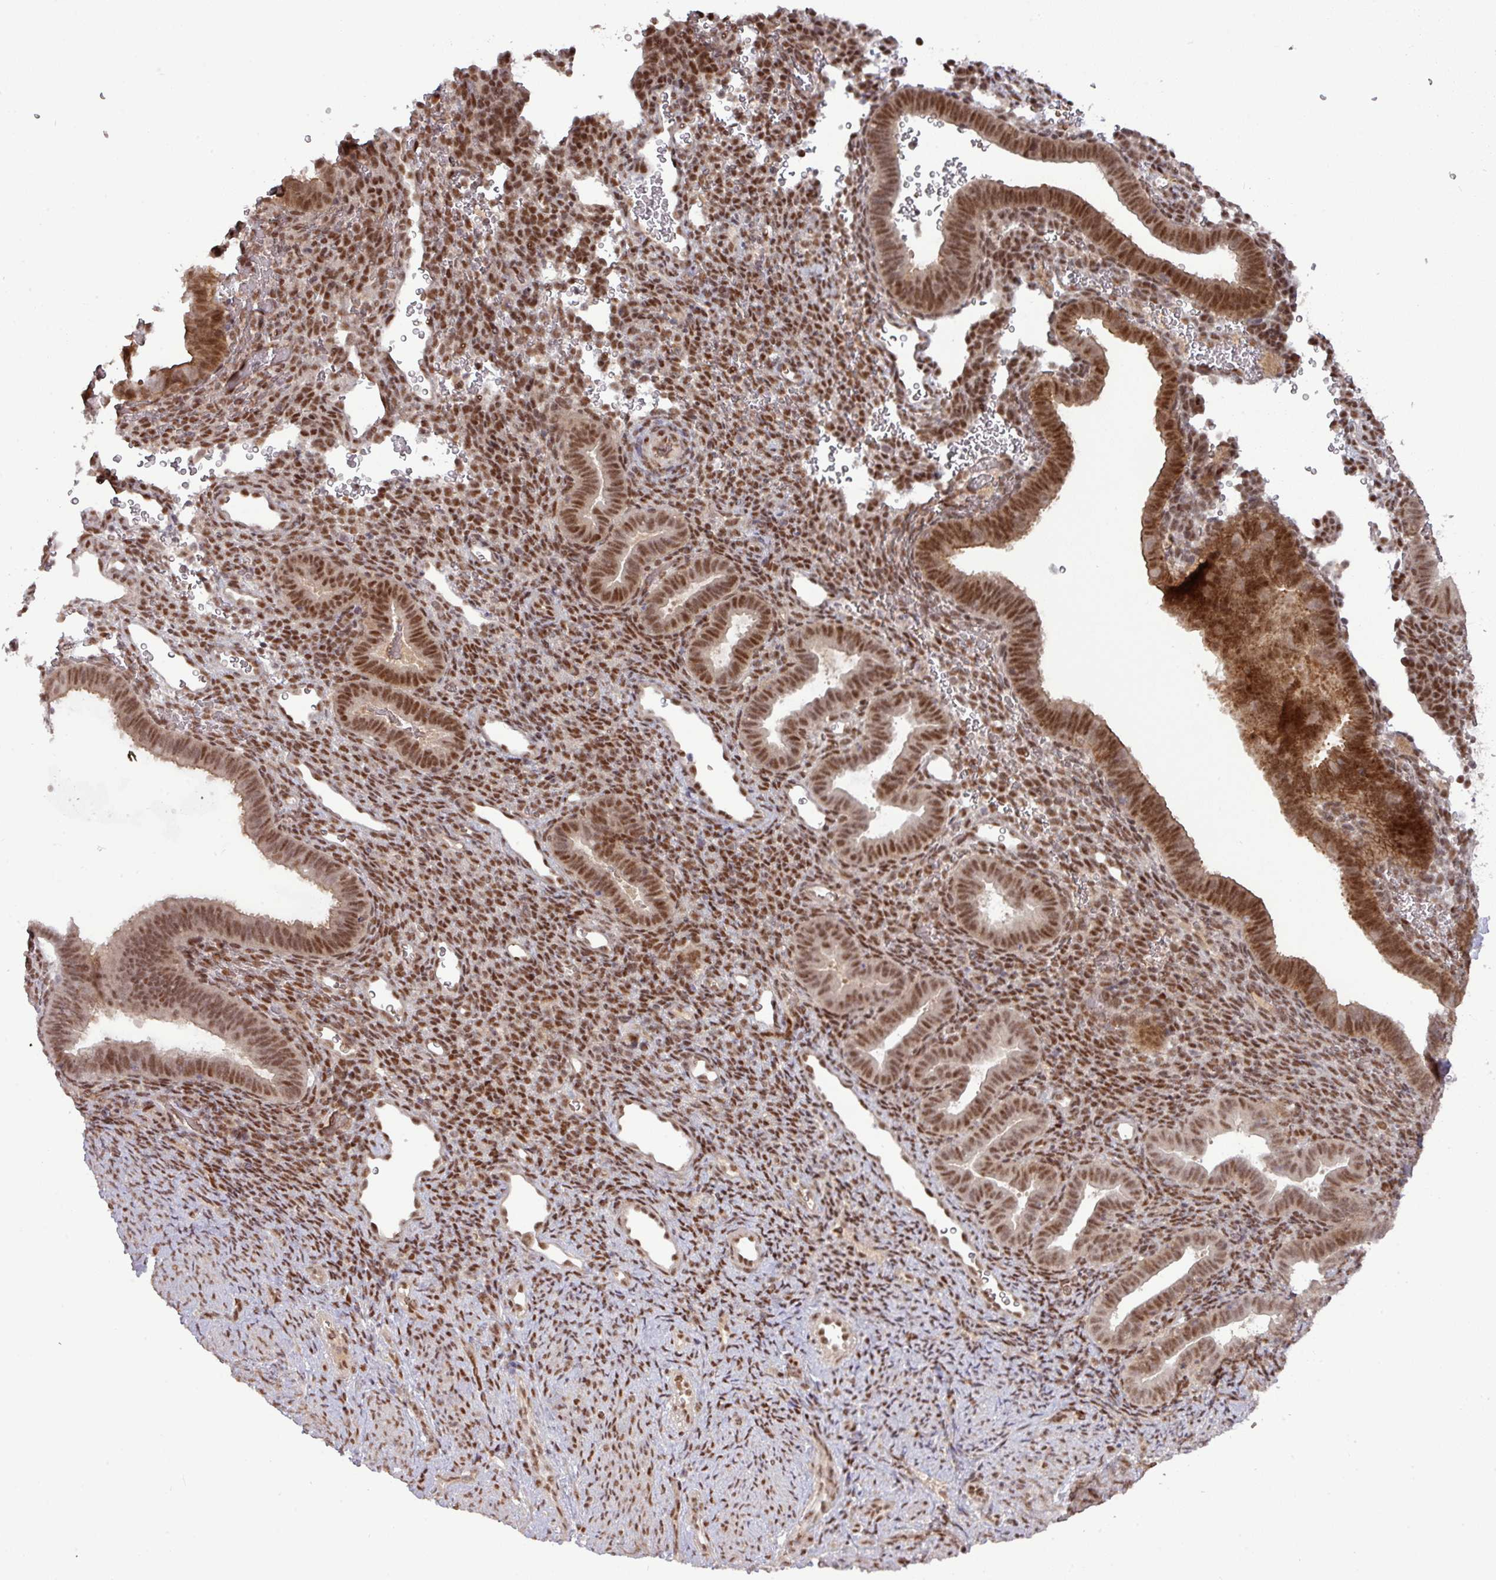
{"staining": {"intensity": "strong", "quantity": "25%-75%", "location": "nuclear"}, "tissue": "endometrium", "cell_type": "Cells in endometrial stroma", "image_type": "normal", "snomed": [{"axis": "morphology", "description": "Normal tissue, NOS"}, {"axis": "topography", "description": "Endometrium"}], "caption": "Immunohistochemical staining of normal endometrium shows 25%-75% levels of strong nuclear protein expression in approximately 25%-75% of cells in endometrial stroma.", "gene": "CIC", "patient": {"sex": "female", "age": 34}}